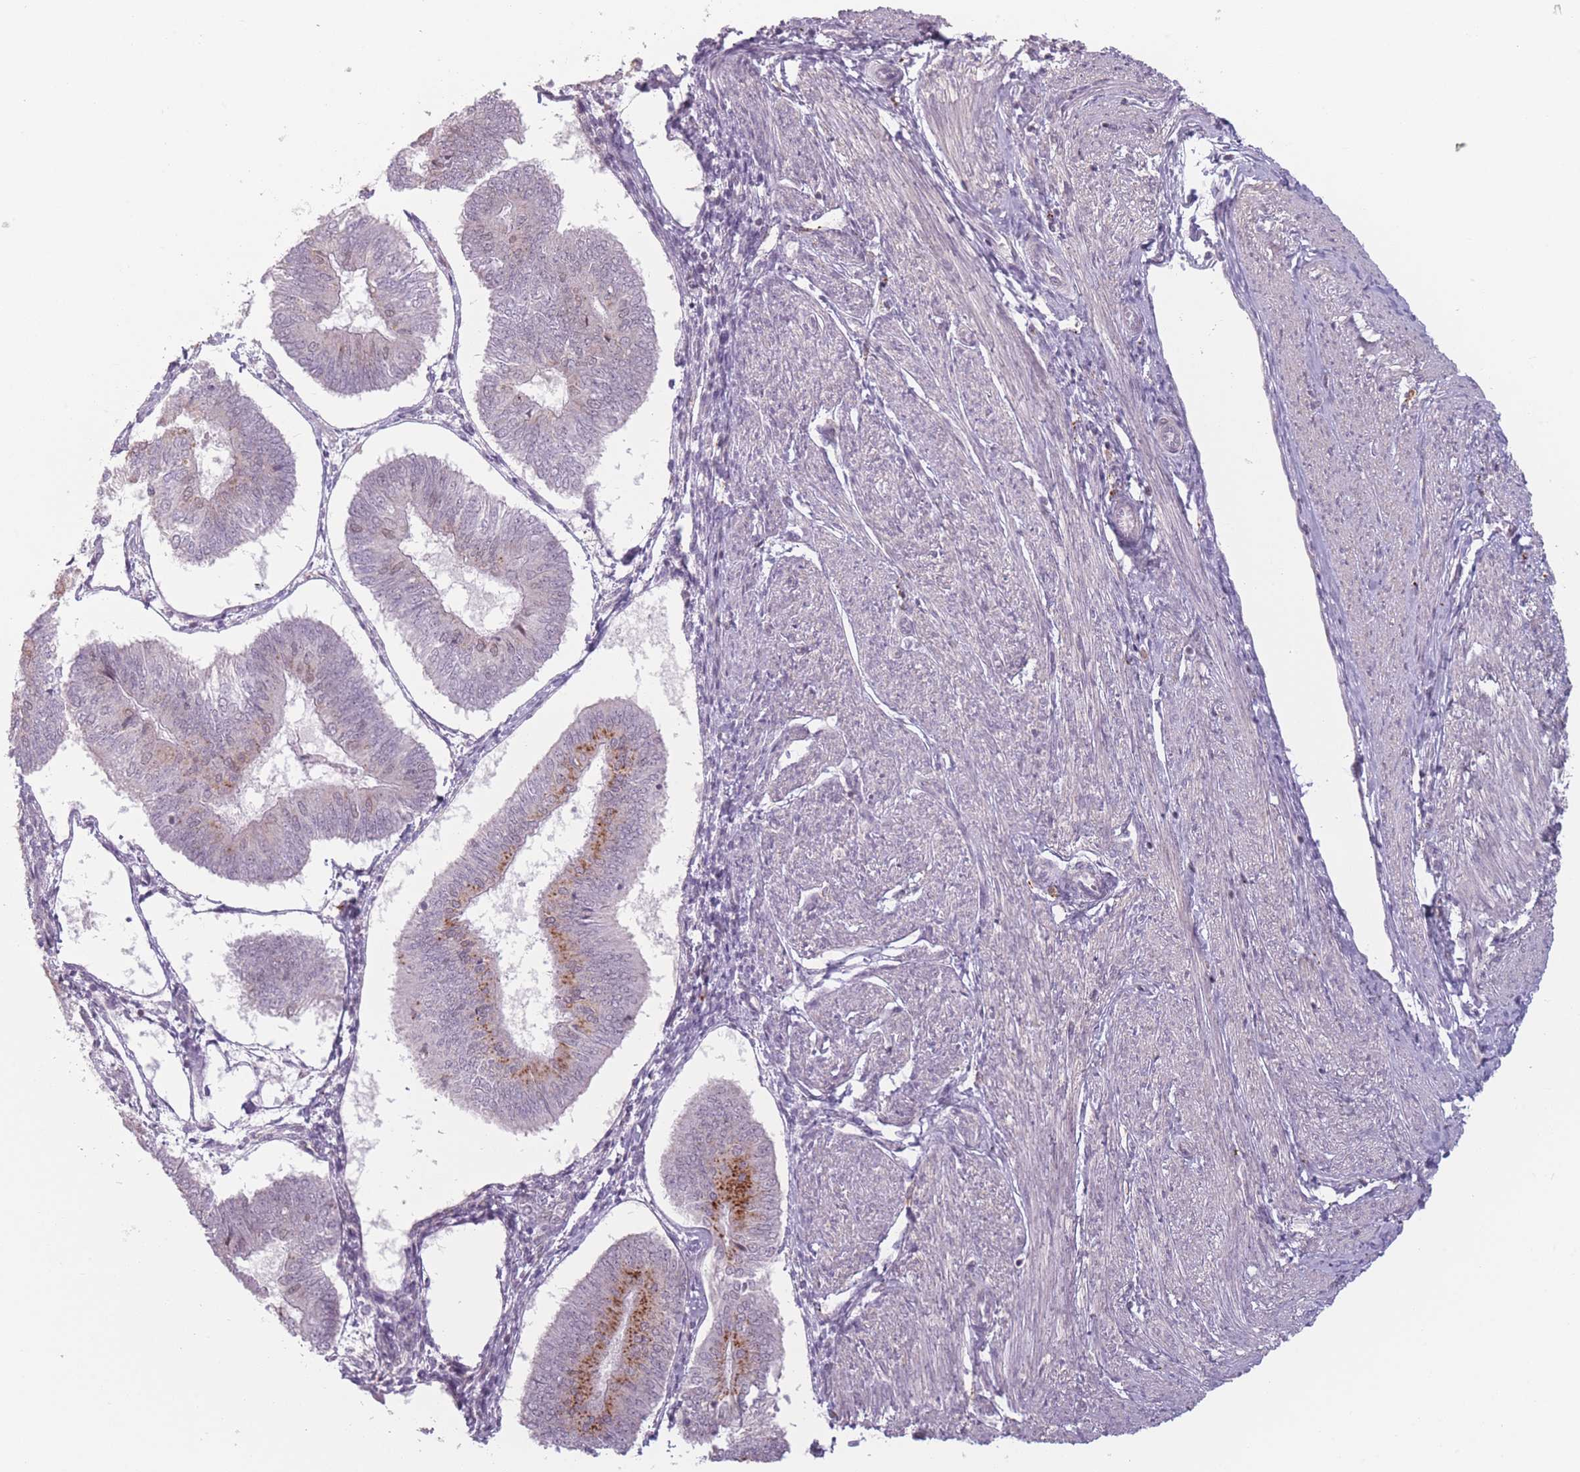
{"staining": {"intensity": "moderate", "quantity": "<25%", "location": "cytoplasmic/membranous"}, "tissue": "endometrial cancer", "cell_type": "Tumor cells", "image_type": "cancer", "snomed": [{"axis": "morphology", "description": "Adenocarcinoma, NOS"}, {"axis": "topography", "description": "Endometrium"}], "caption": "Adenocarcinoma (endometrial) stained for a protein displays moderate cytoplasmic/membranous positivity in tumor cells.", "gene": "OR10C1", "patient": {"sex": "female", "age": 58}}